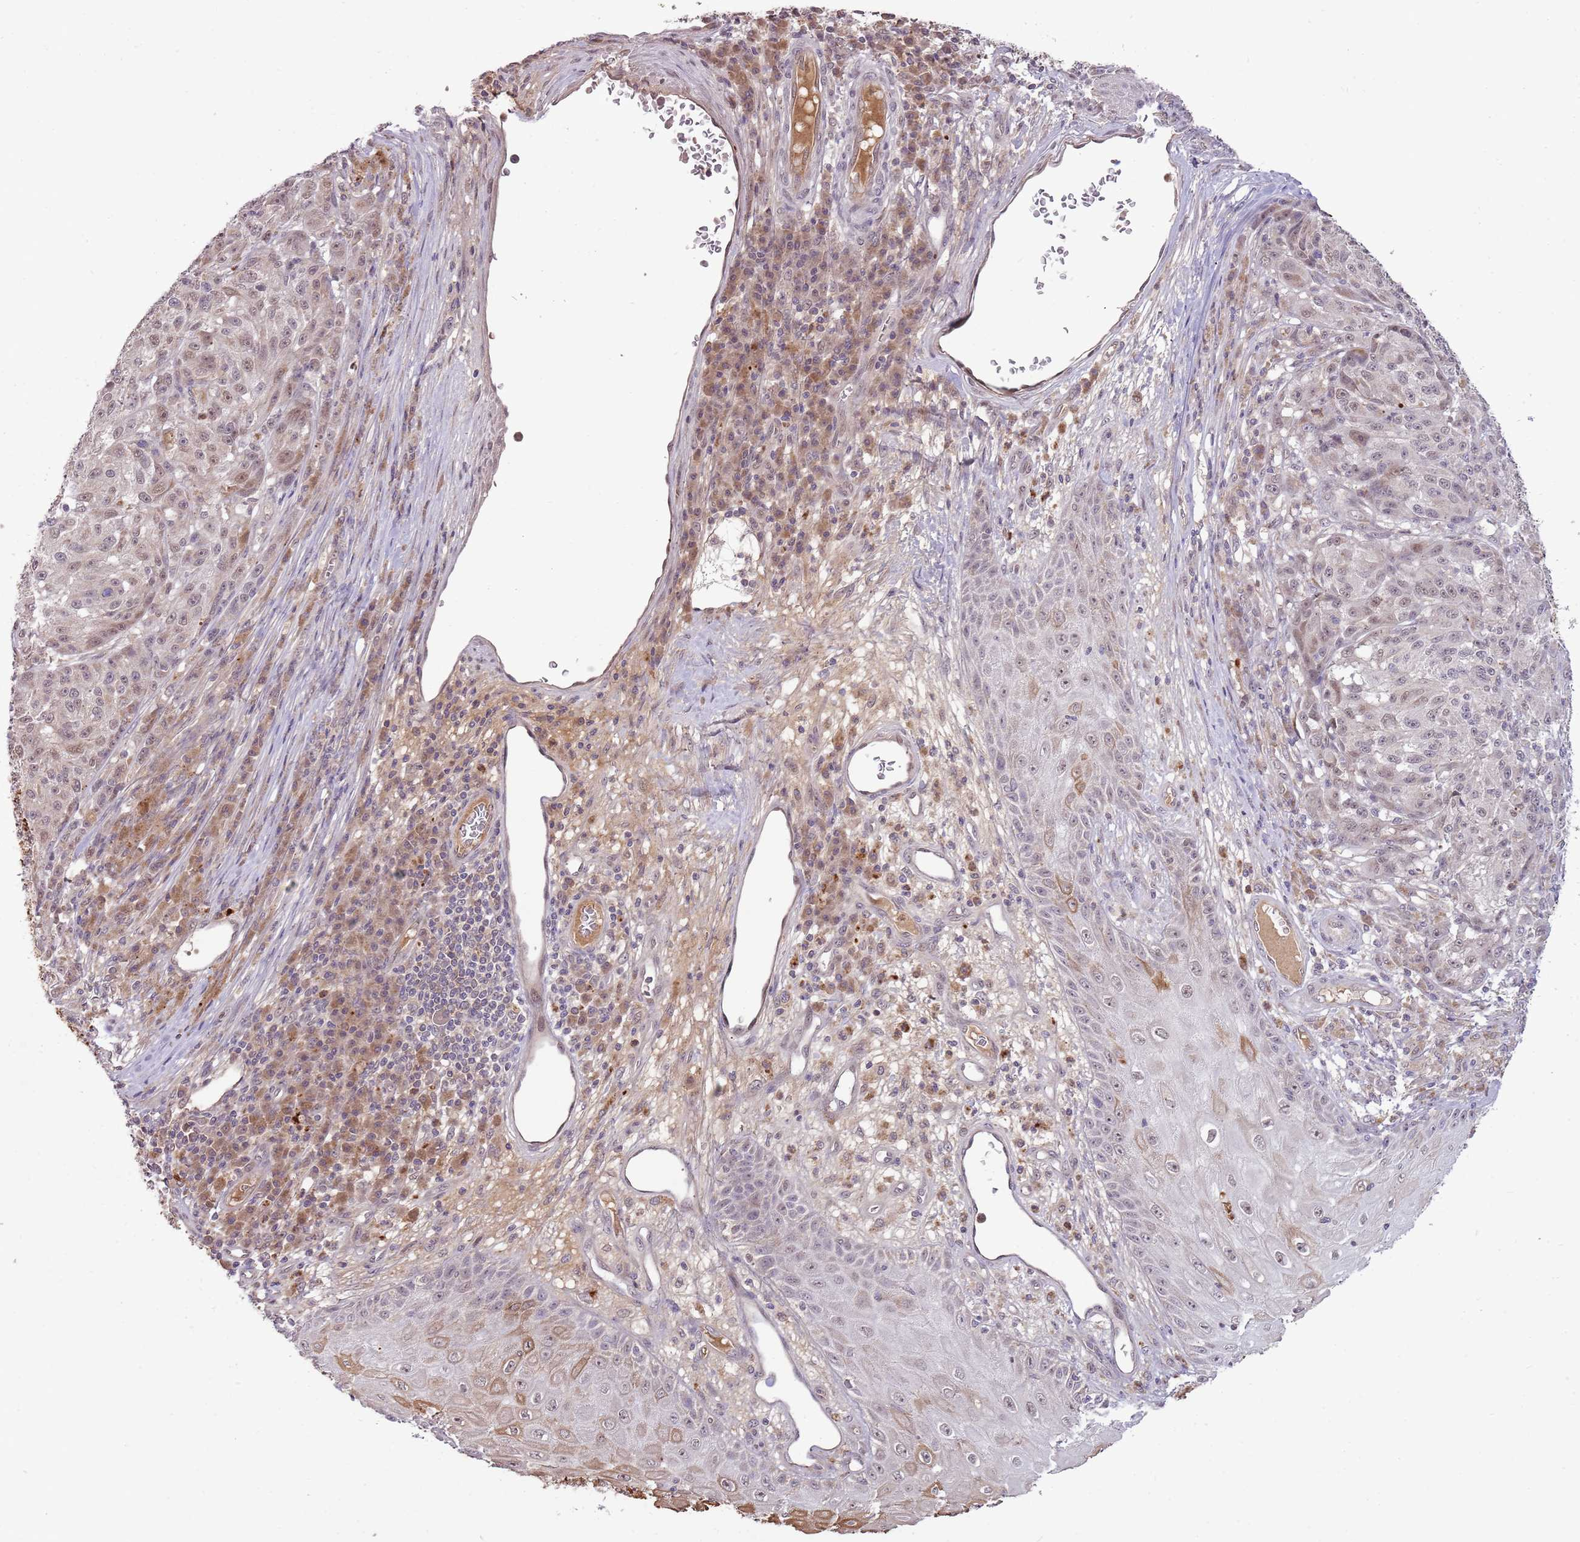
{"staining": {"intensity": "weak", "quantity": "25%-75%", "location": "nuclear"}, "tissue": "melanoma", "cell_type": "Tumor cells", "image_type": "cancer", "snomed": [{"axis": "morphology", "description": "Malignant melanoma, NOS"}, {"axis": "topography", "description": "Skin"}], "caption": "Melanoma was stained to show a protein in brown. There is low levels of weak nuclear expression in about 25%-75% of tumor cells. Immunohistochemistry (ihc) stains the protein in brown and the nuclei are stained blue.", "gene": "NBPF6", "patient": {"sex": "male", "age": 53}}